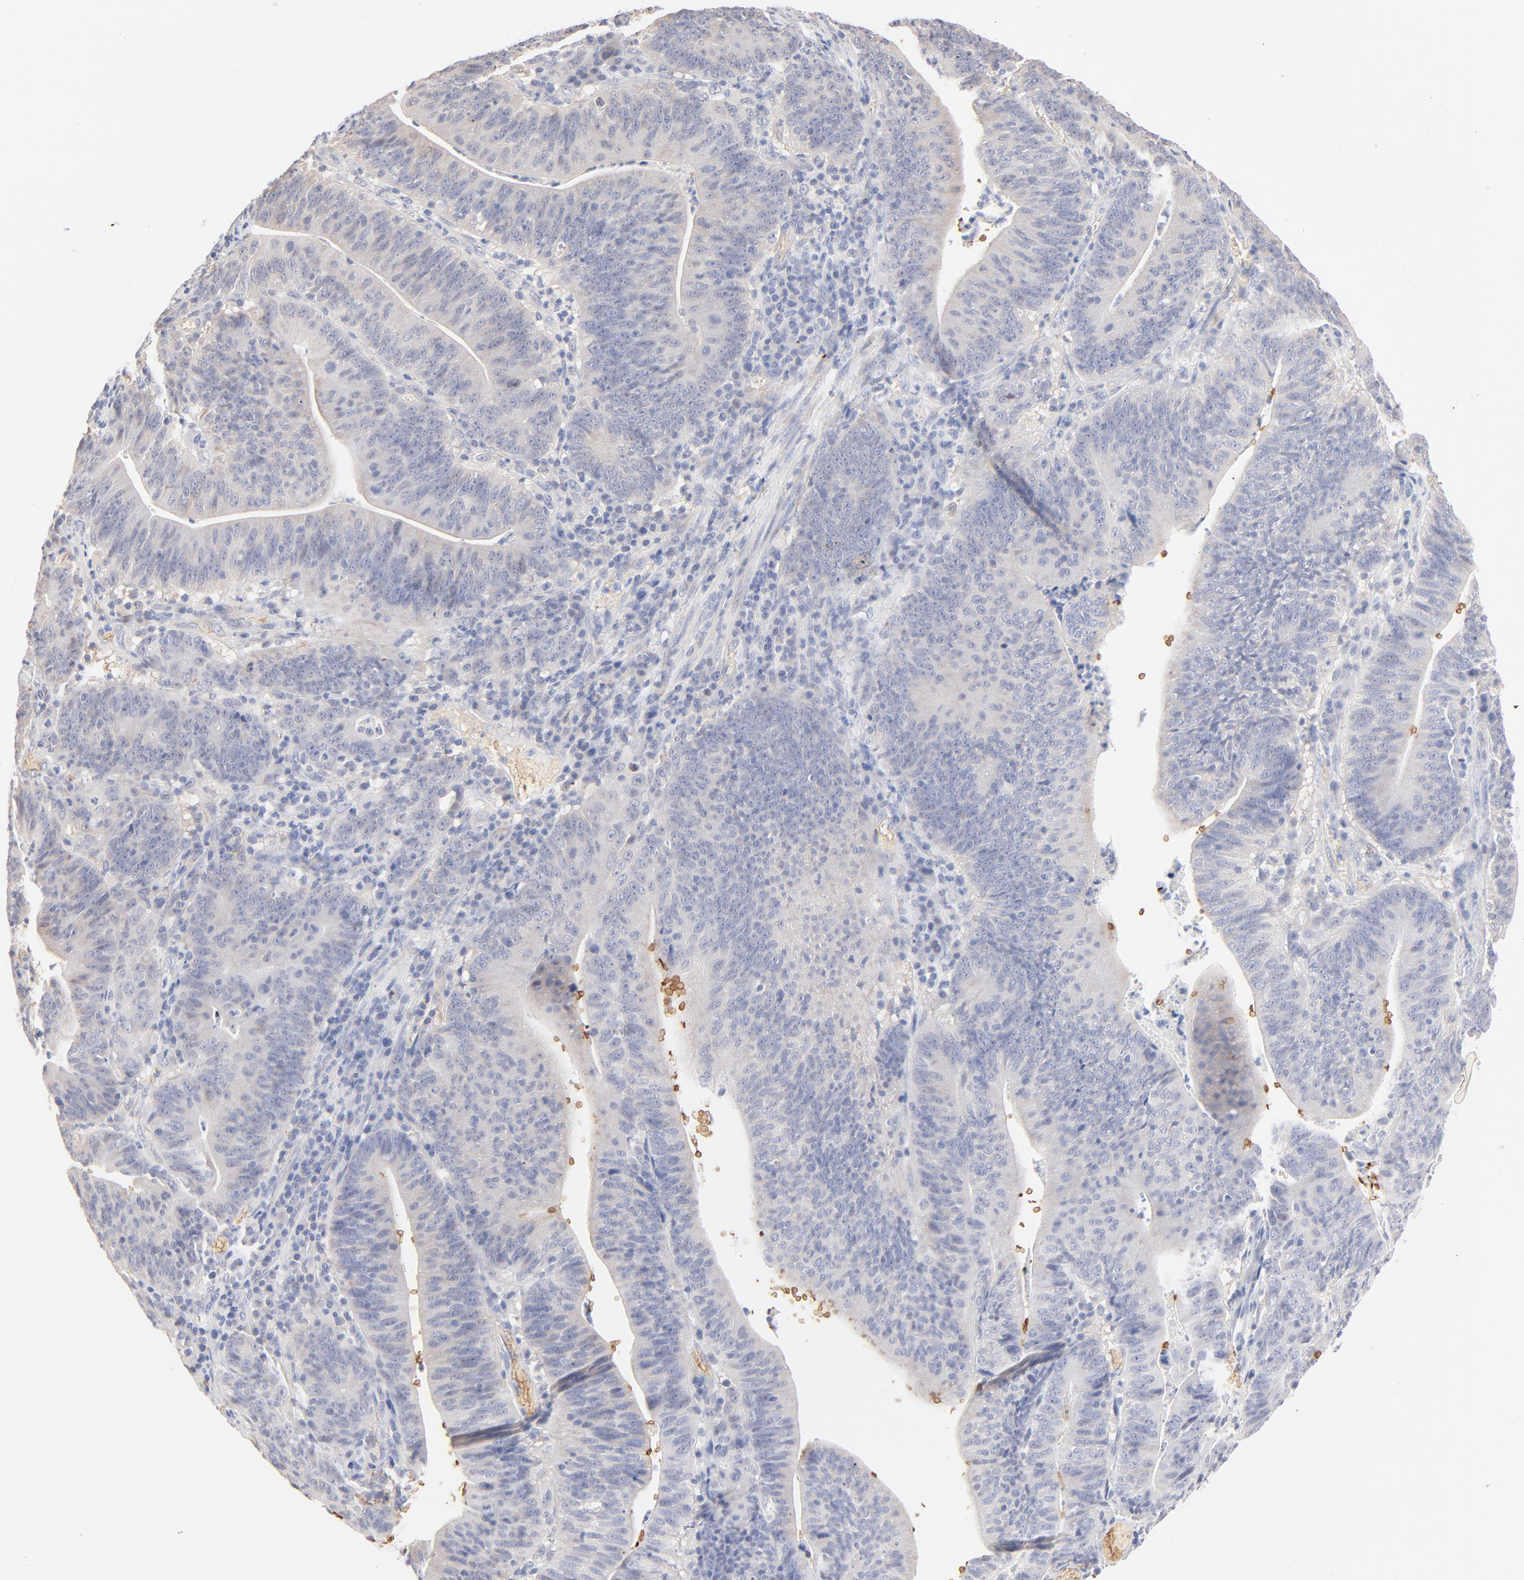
{"staining": {"intensity": "negative", "quantity": "none", "location": "none"}, "tissue": "stomach cancer", "cell_type": "Tumor cells", "image_type": "cancer", "snomed": [{"axis": "morphology", "description": "Adenocarcinoma, NOS"}, {"axis": "topography", "description": "Stomach, lower"}], "caption": "Immunohistochemistry image of neoplastic tissue: stomach cancer (adenocarcinoma) stained with DAB shows no significant protein staining in tumor cells.", "gene": "SPTB", "patient": {"sex": "female", "age": 86}}